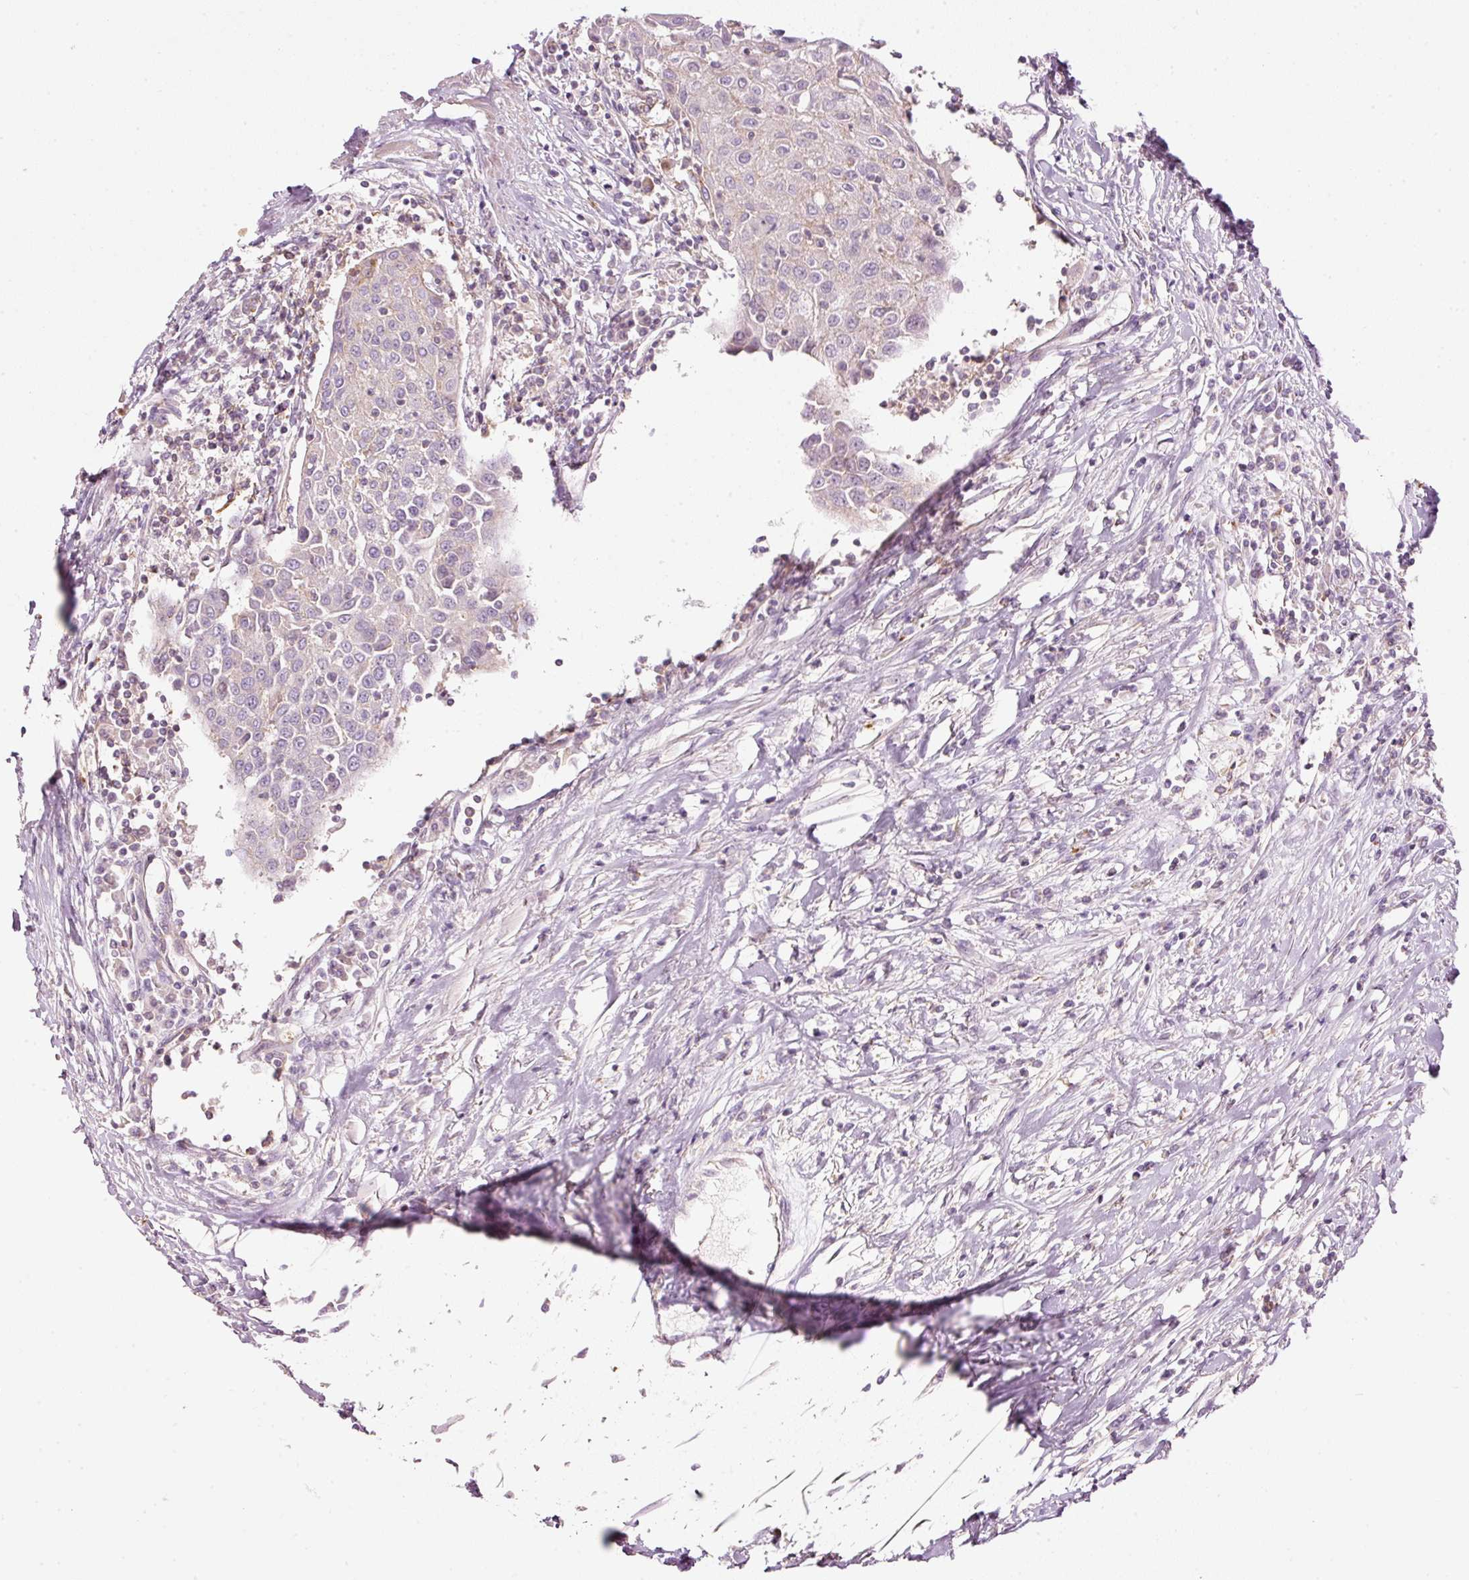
{"staining": {"intensity": "negative", "quantity": "none", "location": "none"}, "tissue": "urothelial cancer", "cell_type": "Tumor cells", "image_type": "cancer", "snomed": [{"axis": "morphology", "description": "Urothelial carcinoma, High grade"}, {"axis": "topography", "description": "Urinary bladder"}], "caption": "Tumor cells are negative for brown protein staining in urothelial cancer. The staining was performed using DAB (3,3'-diaminobenzidine) to visualize the protein expression in brown, while the nuclei were stained in blue with hematoxylin (Magnification: 20x).", "gene": "SIPA1", "patient": {"sex": "female", "age": 85}}